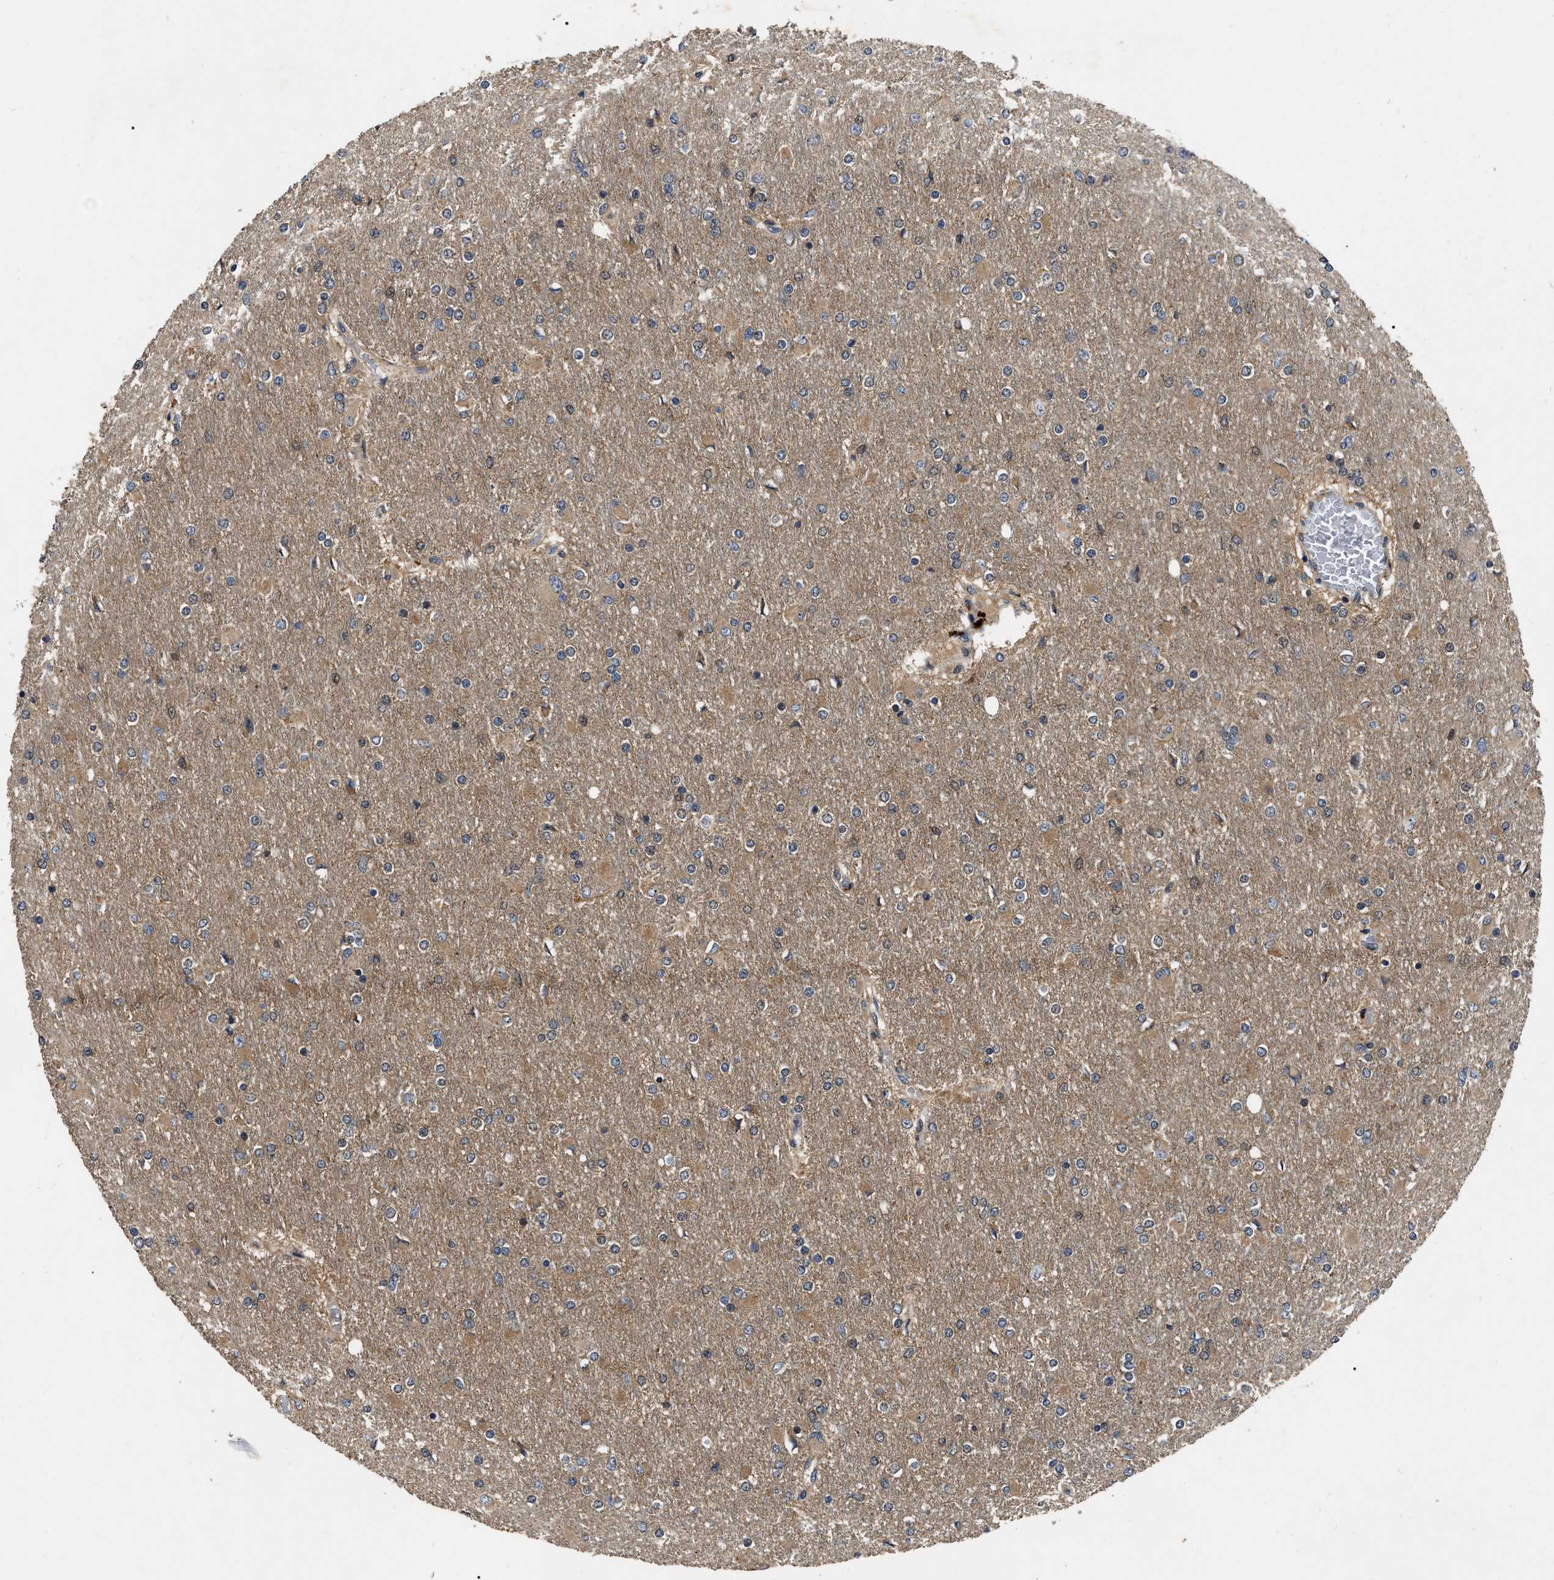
{"staining": {"intensity": "moderate", "quantity": "25%-75%", "location": "cytoplasmic/membranous"}, "tissue": "glioma", "cell_type": "Tumor cells", "image_type": "cancer", "snomed": [{"axis": "morphology", "description": "Glioma, malignant, High grade"}, {"axis": "topography", "description": "Cerebral cortex"}], "caption": "This is a photomicrograph of immunohistochemistry staining of malignant glioma (high-grade), which shows moderate staining in the cytoplasmic/membranous of tumor cells.", "gene": "PPWD1", "patient": {"sex": "female", "age": 36}}